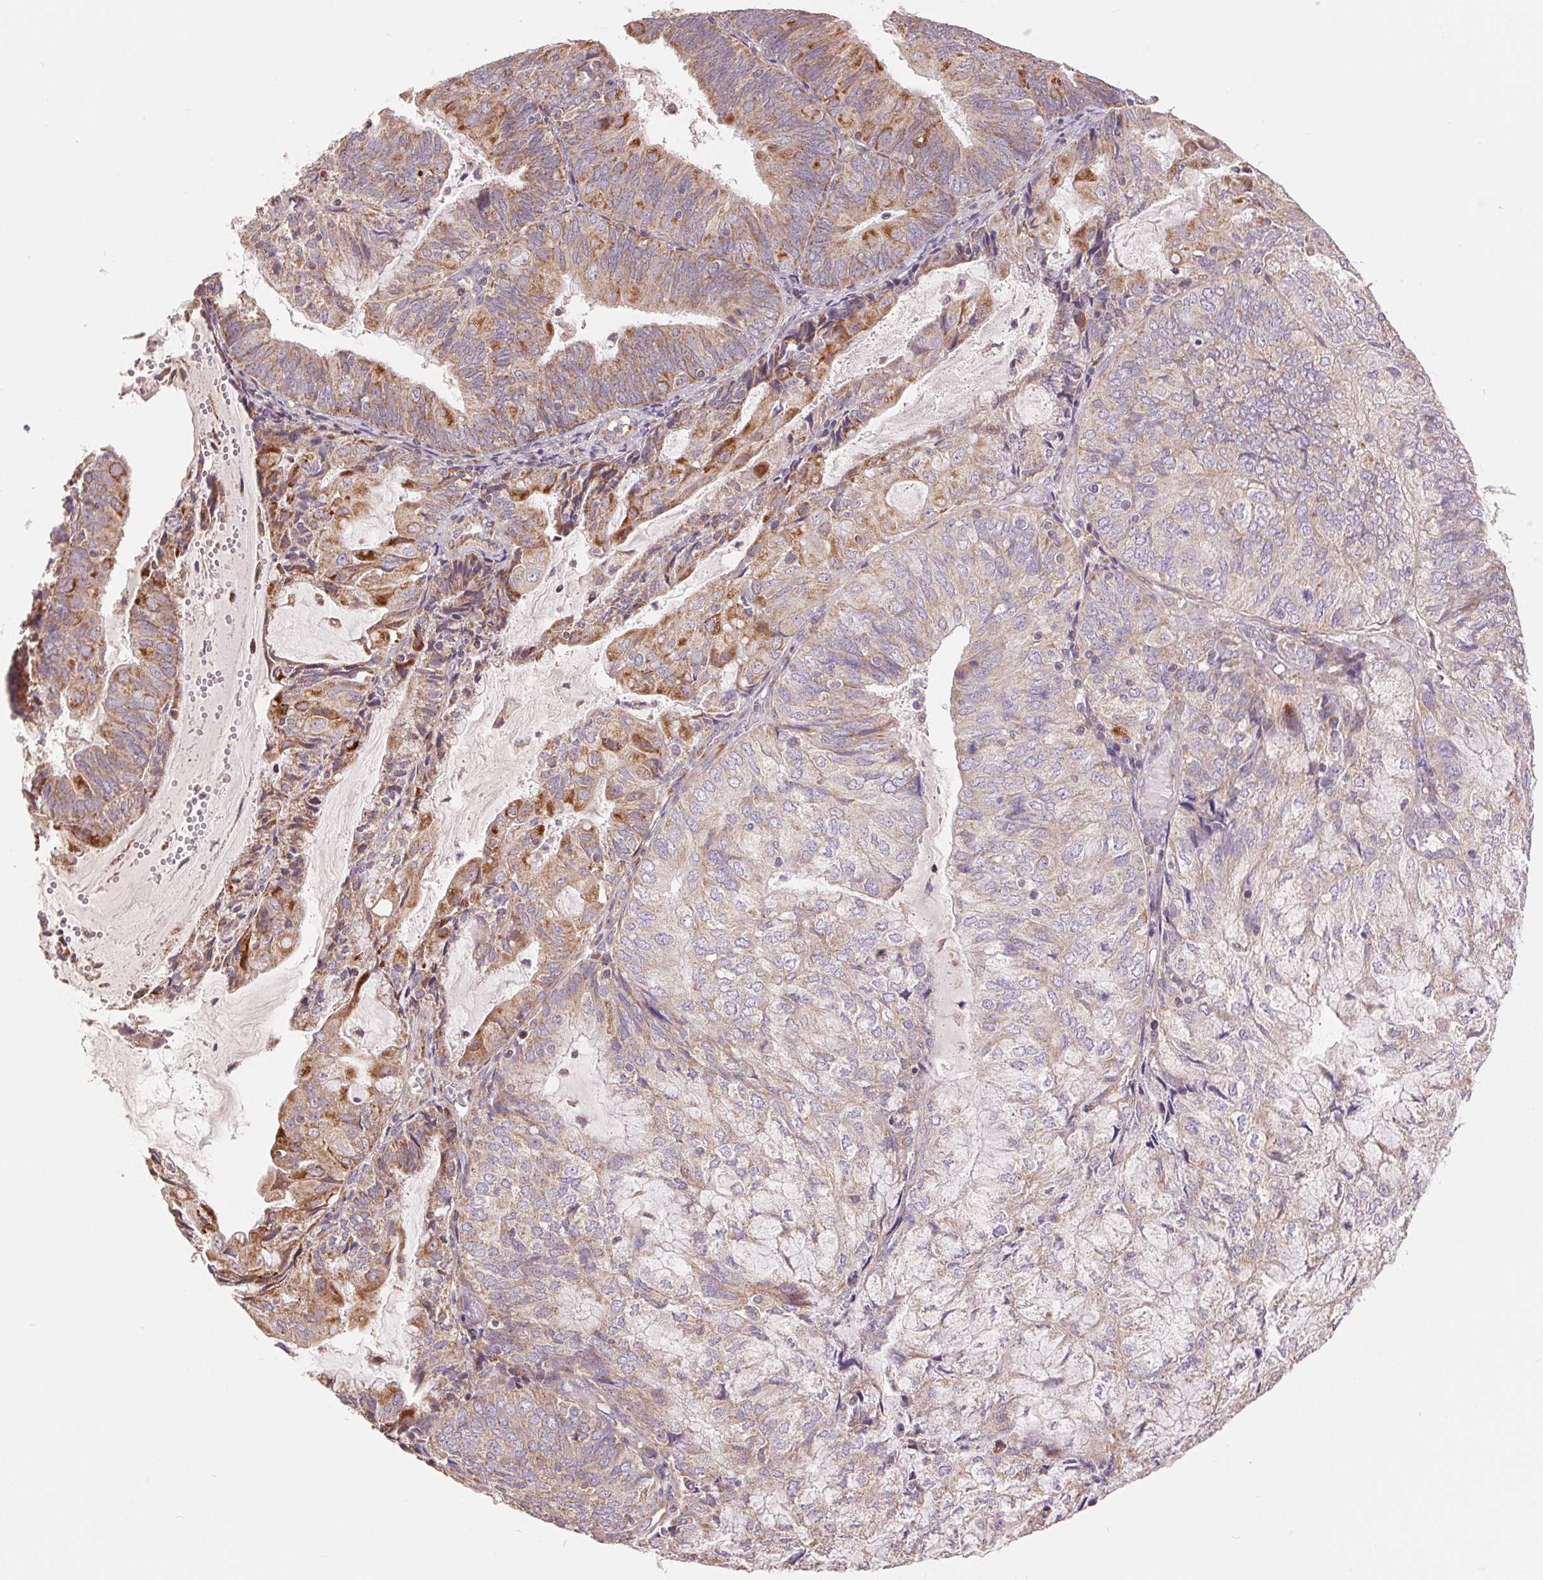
{"staining": {"intensity": "weak", "quantity": "<25%", "location": "cytoplasmic/membranous"}, "tissue": "endometrial cancer", "cell_type": "Tumor cells", "image_type": "cancer", "snomed": [{"axis": "morphology", "description": "Adenocarcinoma, NOS"}, {"axis": "topography", "description": "Endometrium"}], "caption": "Immunohistochemistry histopathology image of neoplastic tissue: adenocarcinoma (endometrial) stained with DAB (3,3'-diaminobenzidine) exhibits no significant protein positivity in tumor cells.", "gene": "DGUOK", "patient": {"sex": "female", "age": 81}}